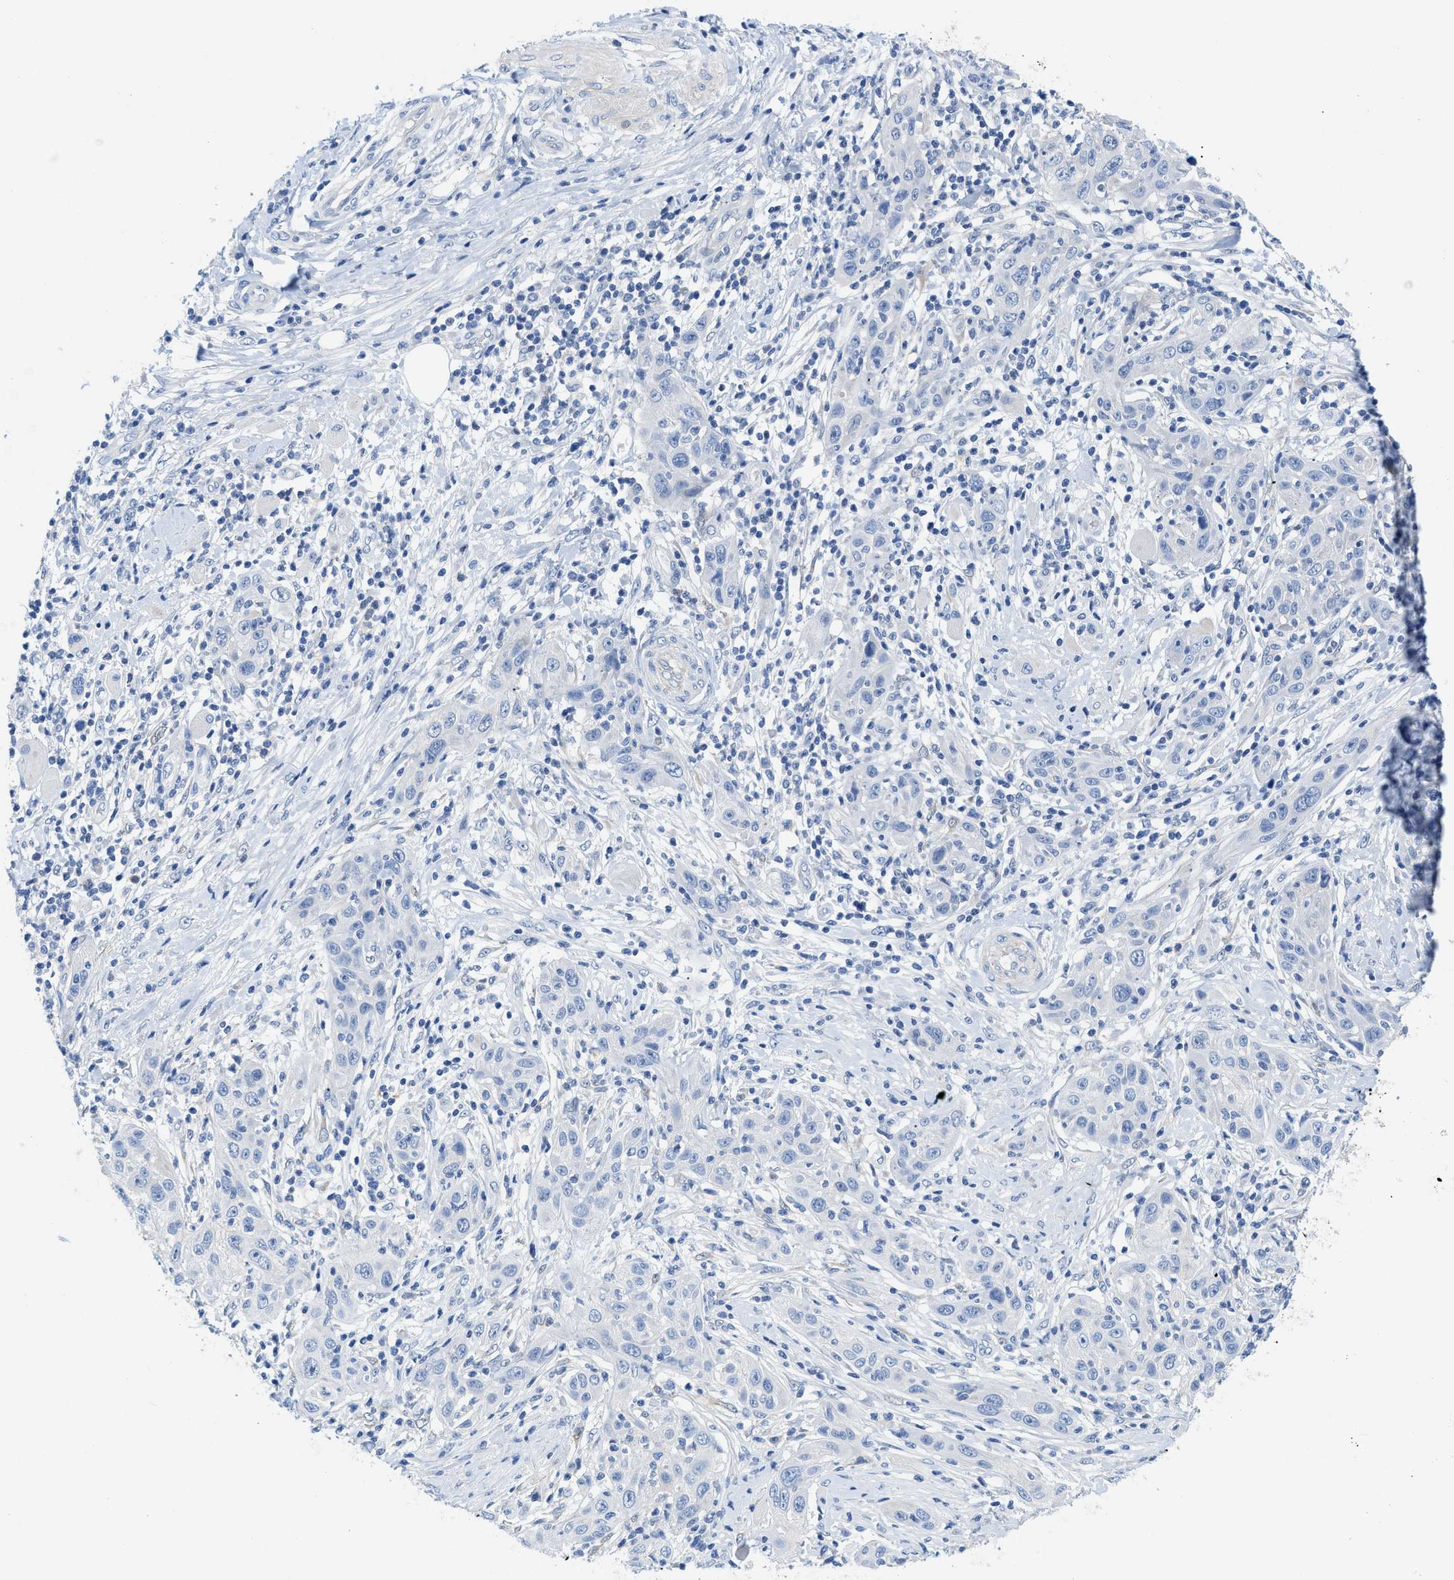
{"staining": {"intensity": "negative", "quantity": "none", "location": "none"}, "tissue": "skin cancer", "cell_type": "Tumor cells", "image_type": "cancer", "snomed": [{"axis": "morphology", "description": "Squamous cell carcinoma, NOS"}, {"axis": "topography", "description": "Skin"}], "caption": "Immunohistochemistry histopathology image of neoplastic tissue: skin cancer stained with DAB (3,3'-diaminobenzidine) reveals no significant protein positivity in tumor cells.", "gene": "BPGM", "patient": {"sex": "female", "age": 88}}